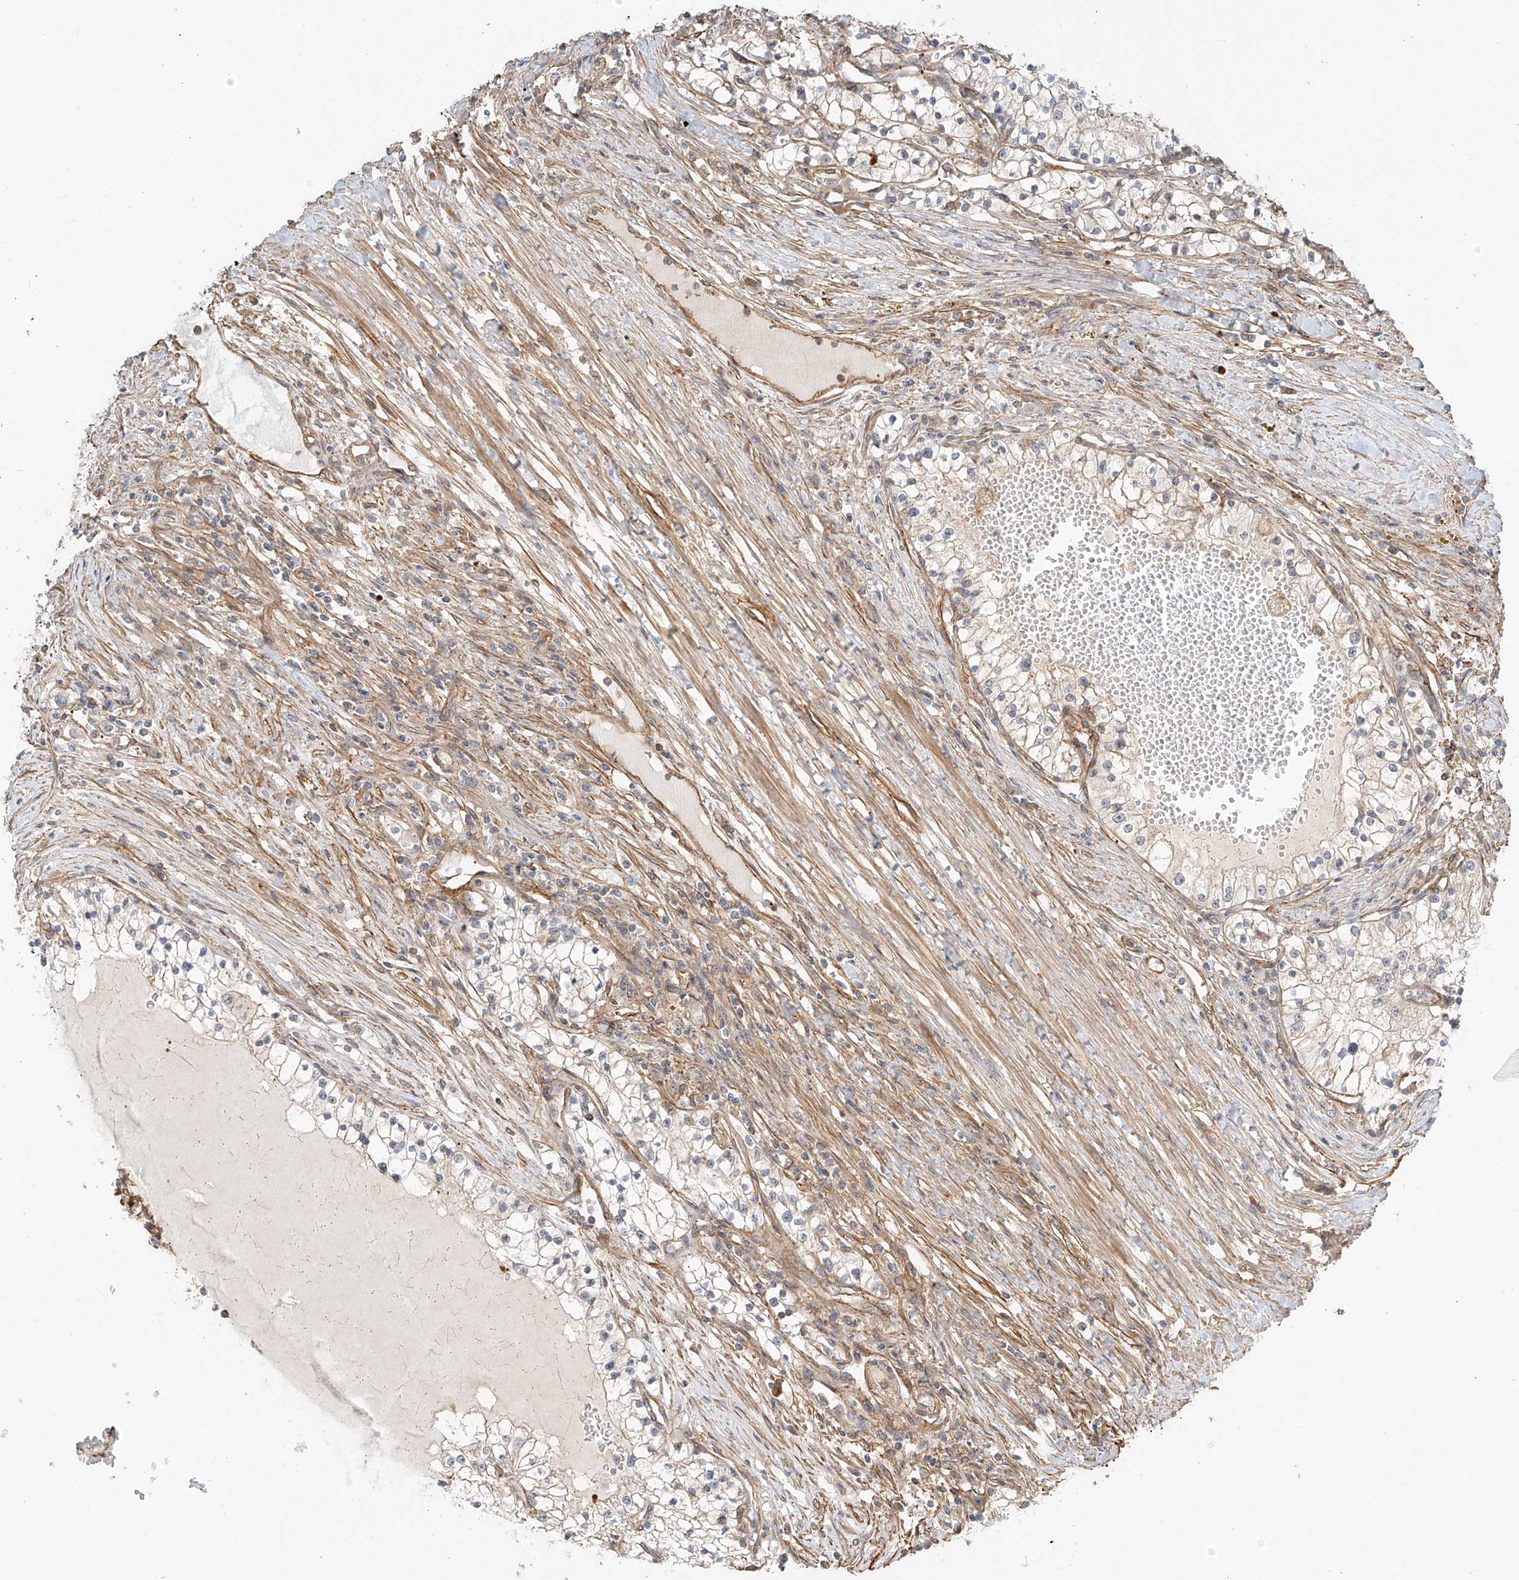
{"staining": {"intensity": "negative", "quantity": "none", "location": "none"}, "tissue": "renal cancer", "cell_type": "Tumor cells", "image_type": "cancer", "snomed": [{"axis": "morphology", "description": "Normal tissue, NOS"}, {"axis": "morphology", "description": "Adenocarcinoma, NOS"}, {"axis": "topography", "description": "Kidney"}], "caption": "The immunohistochemistry photomicrograph has no significant positivity in tumor cells of renal adenocarcinoma tissue.", "gene": "CSMD3", "patient": {"sex": "male", "age": 68}}